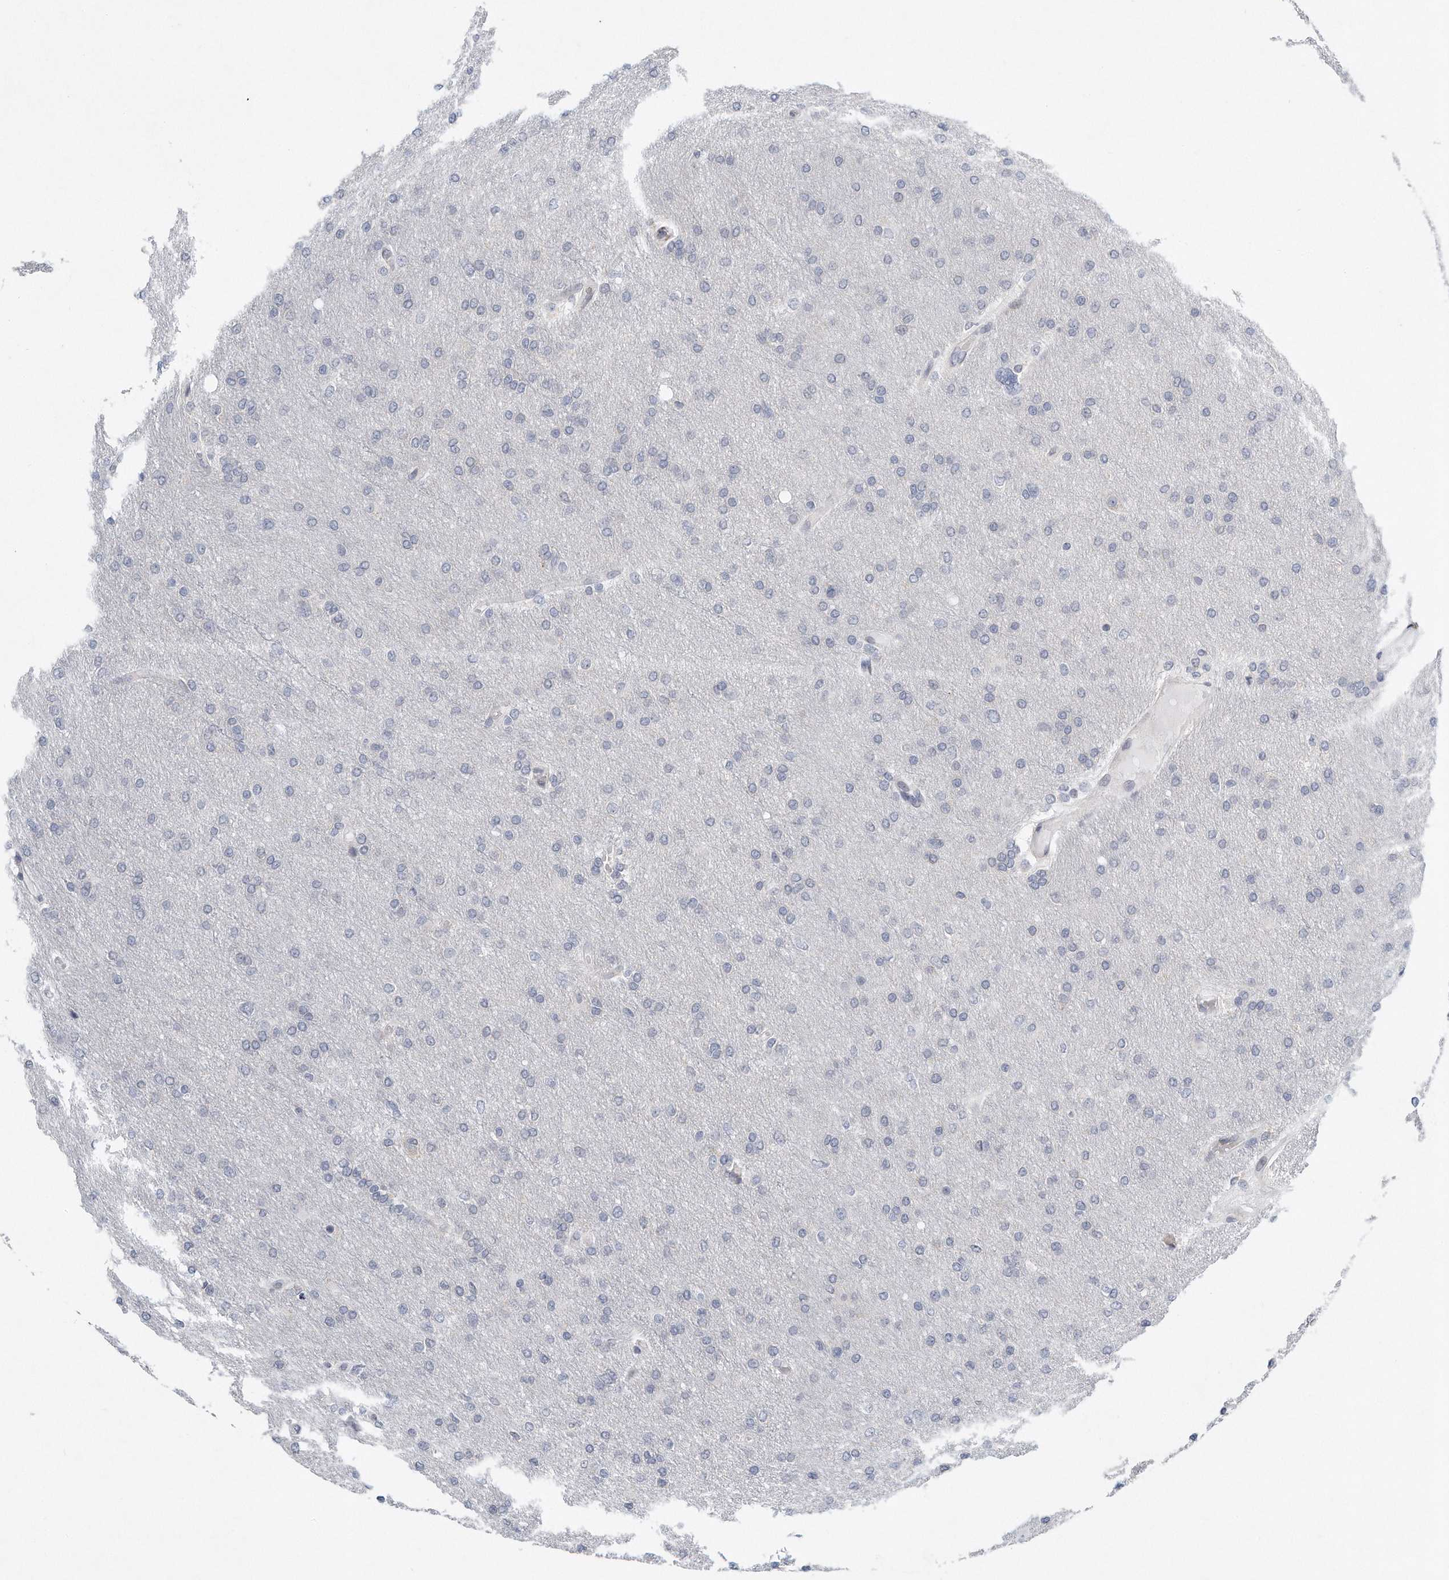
{"staining": {"intensity": "negative", "quantity": "none", "location": "none"}, "tissue": "glioma", "cell_type": "Tumor cells", "image_type": "cancer", "snomed": [{"axis": "morphology", "description": "Glioma, malignant, High grade"}, {"axis": "topography", "description": "Cerebral cortex"}], "caption": "Micrograph shows no significant protein expression in tumor cells of glioma. (DAB immunohistochemistry (IHC), high magnification).", "gene": "VLDLR", "patient": {"sex": "female", "age": 36}}